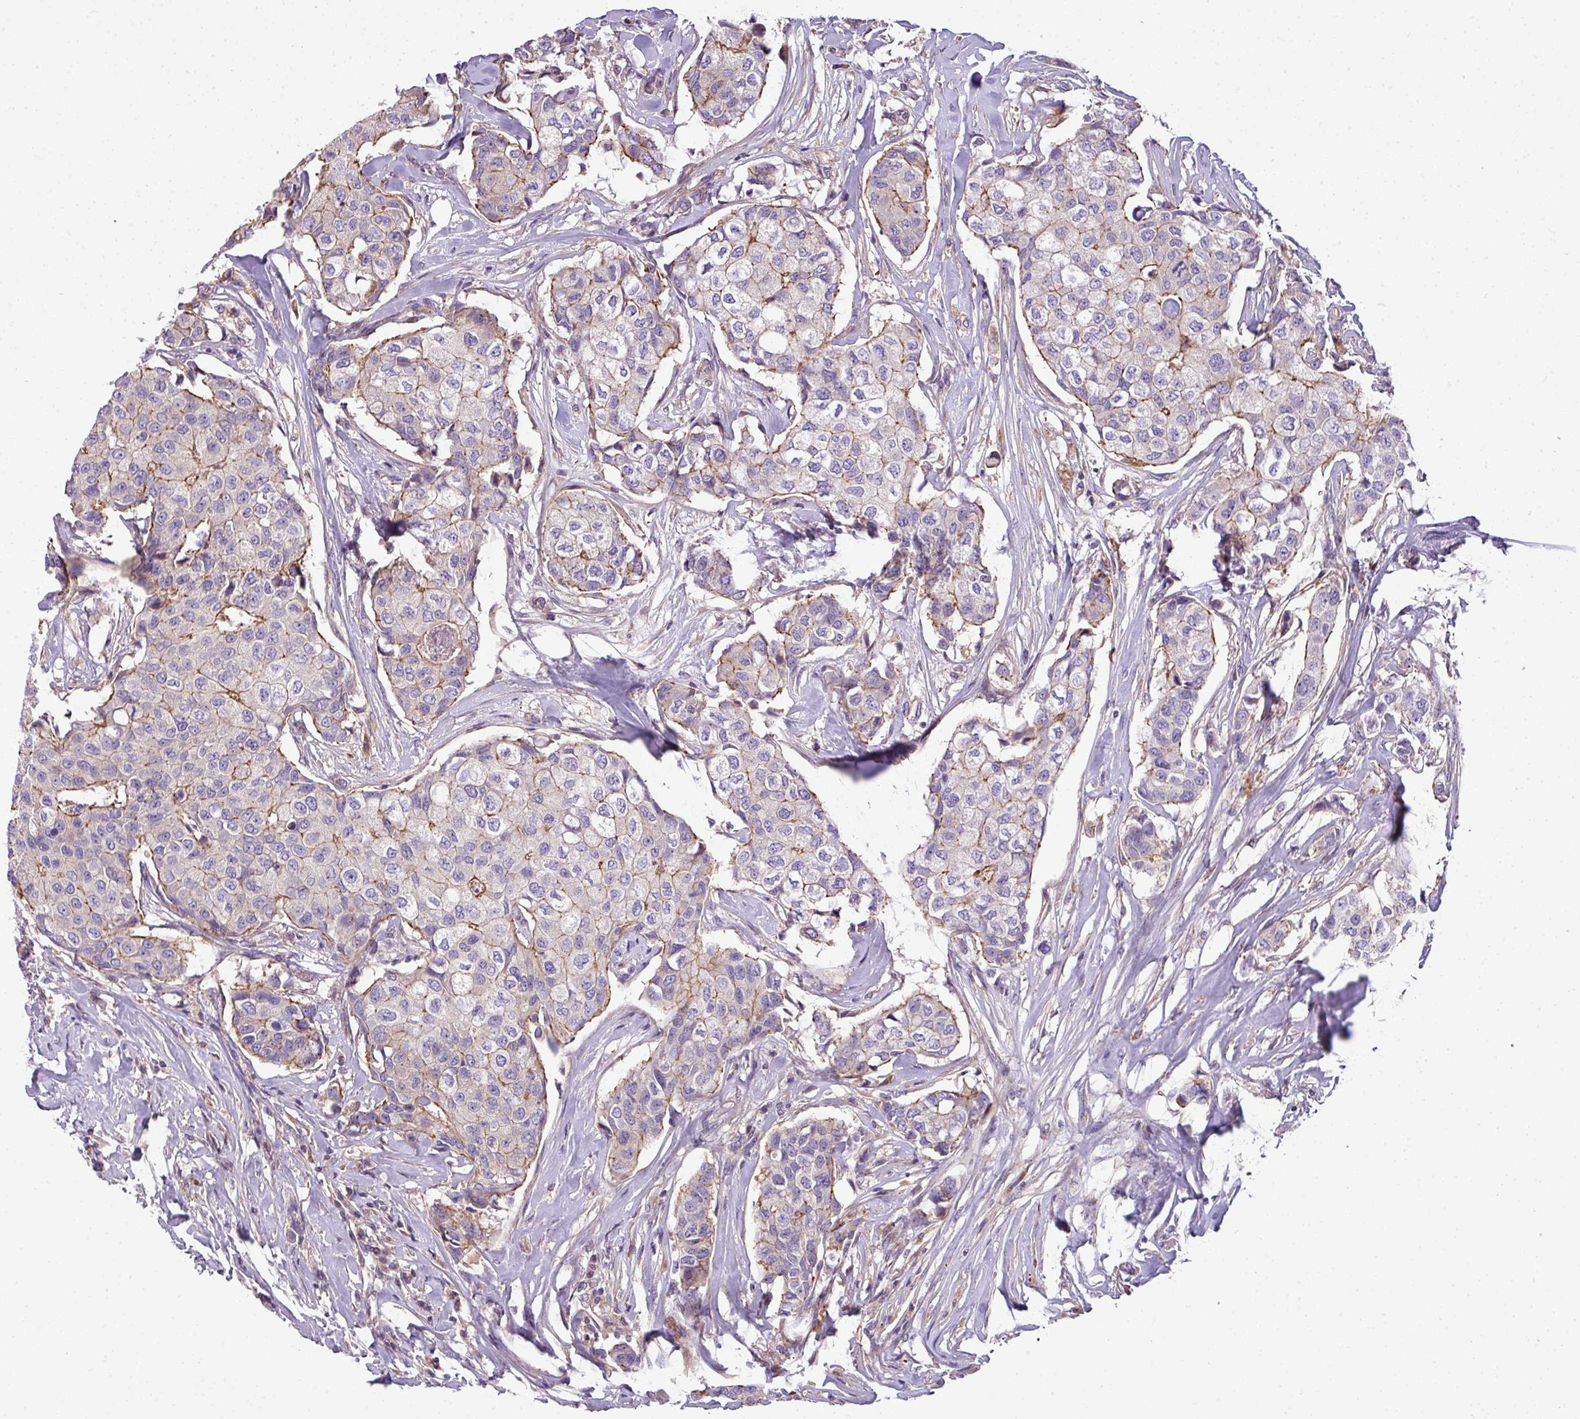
{"staining": {"intensity": "moderate", "quantity": "<25%", "location": "cytoplasmic/membranous"}, "tissue": "breast cancer", "cell_type": "Tumor cells", "image_type": "cancer", "snomed": [{"axis": "morphology", "description": "Duct carcinoma"}, {"axis": "topography", "description": "Breast"}], "caption": "High-power microscopy captured an IHC image of breast cancer (infiltrating ductal carcinoma), revealing moderate cytoplasmic/membranous staining in about <25% of tumor cells. (IHC, brightfield microscopy, high magnification).", "gene": "PALS2", "patient": {"sex": "female", "age": 80}}